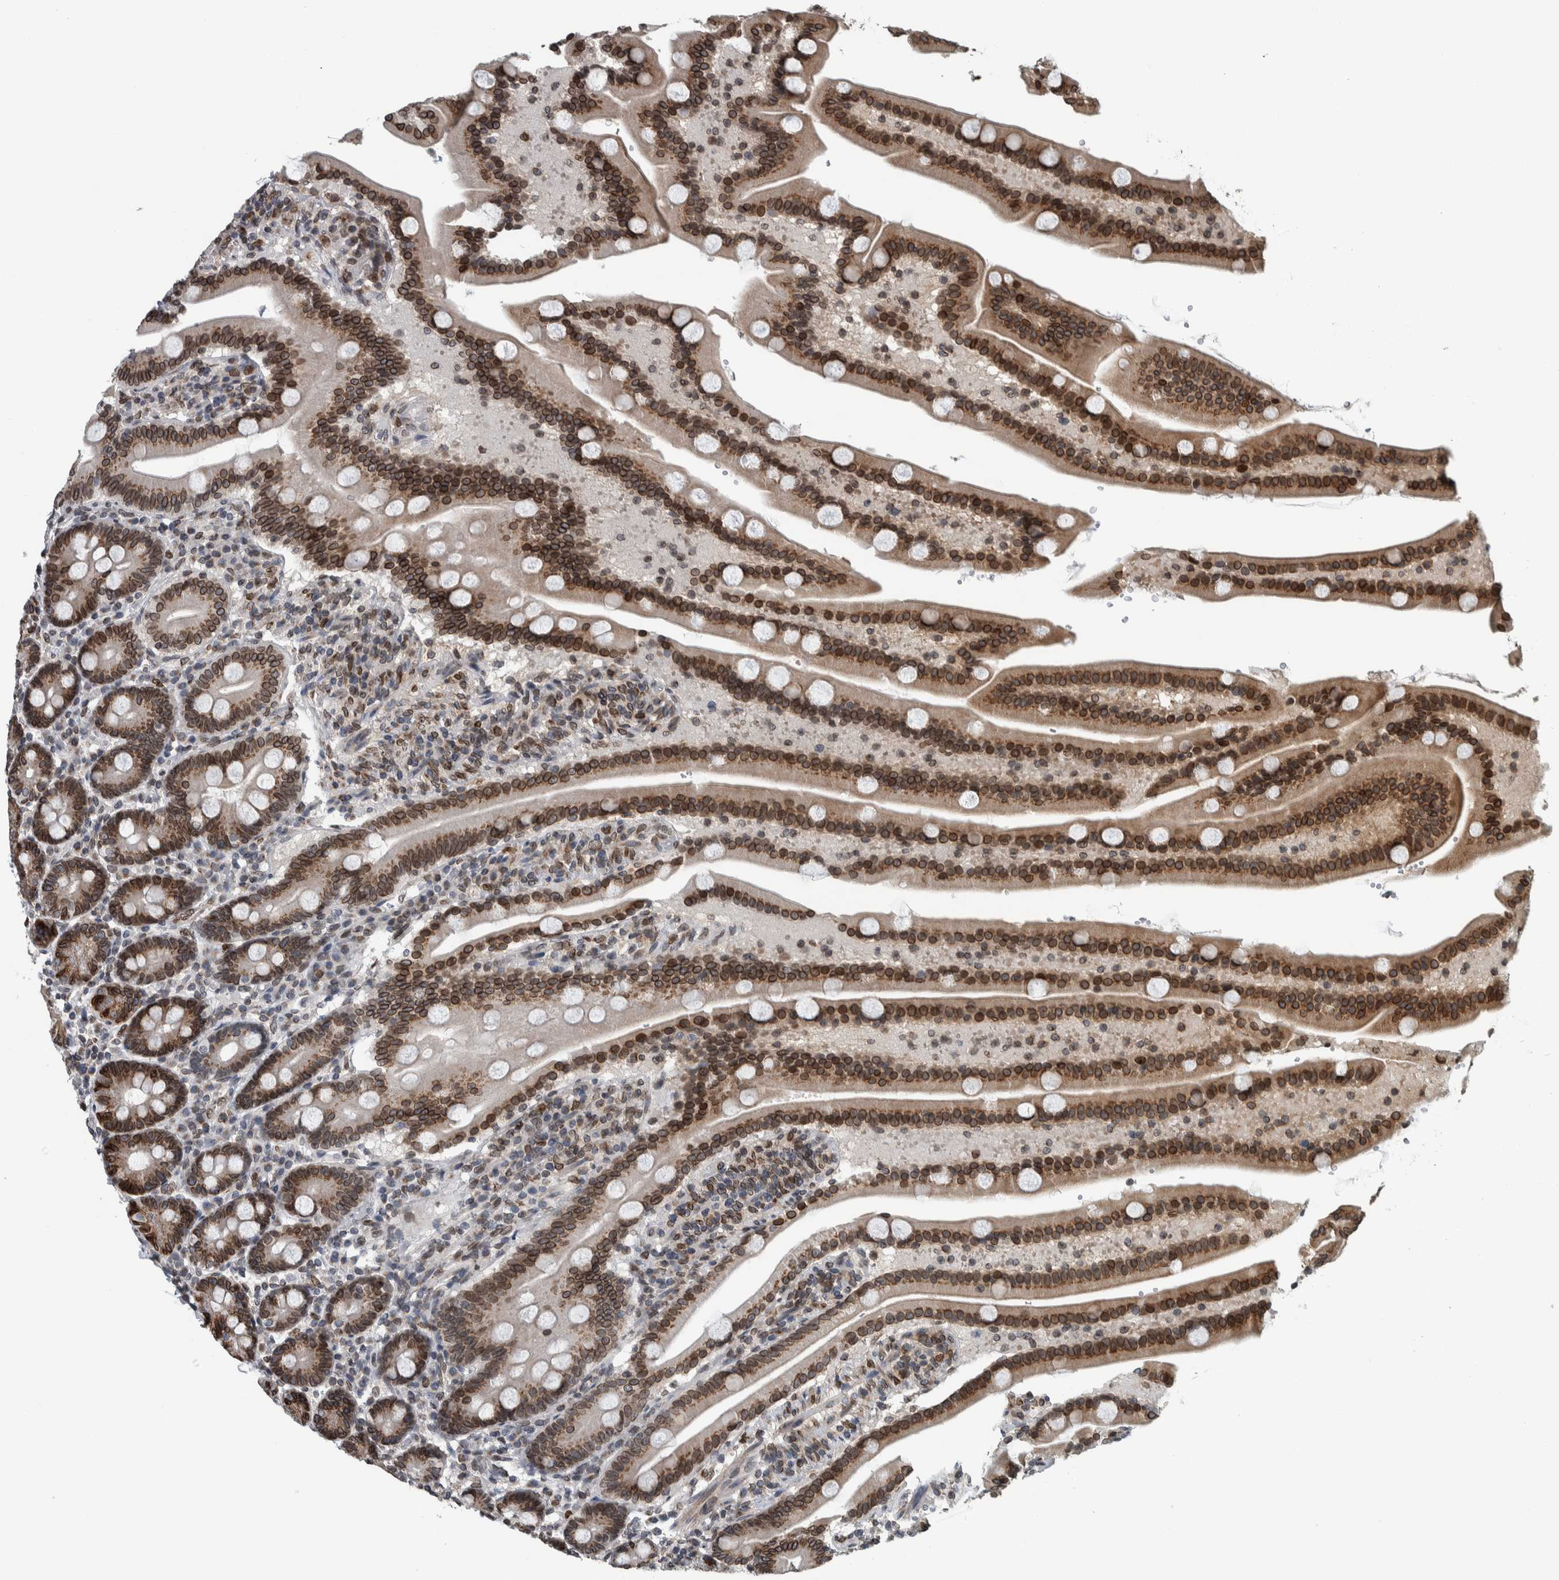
{"staining": {"intensity": "moderate", "quantity": ">75%", "location": "cytoplasmic/membranous,nuclear"}, "tissue": "duodenum", "cell_type": "Glandular cells", "image_type": "normal", "snomed": [{"axis": "morphology", "description": "Normal tissue, NOS"}, {"axis": "topography", "description": "Duodenum"}], "caption": "Protein positivity by immunohistochemistry displays moderate cytoplasmic/membranous,nuclear staining in approximately >75% of glandular cells in normal duodenum.", "gene": "FAM135B", "patient": {"sex": "male", "age": 54}}